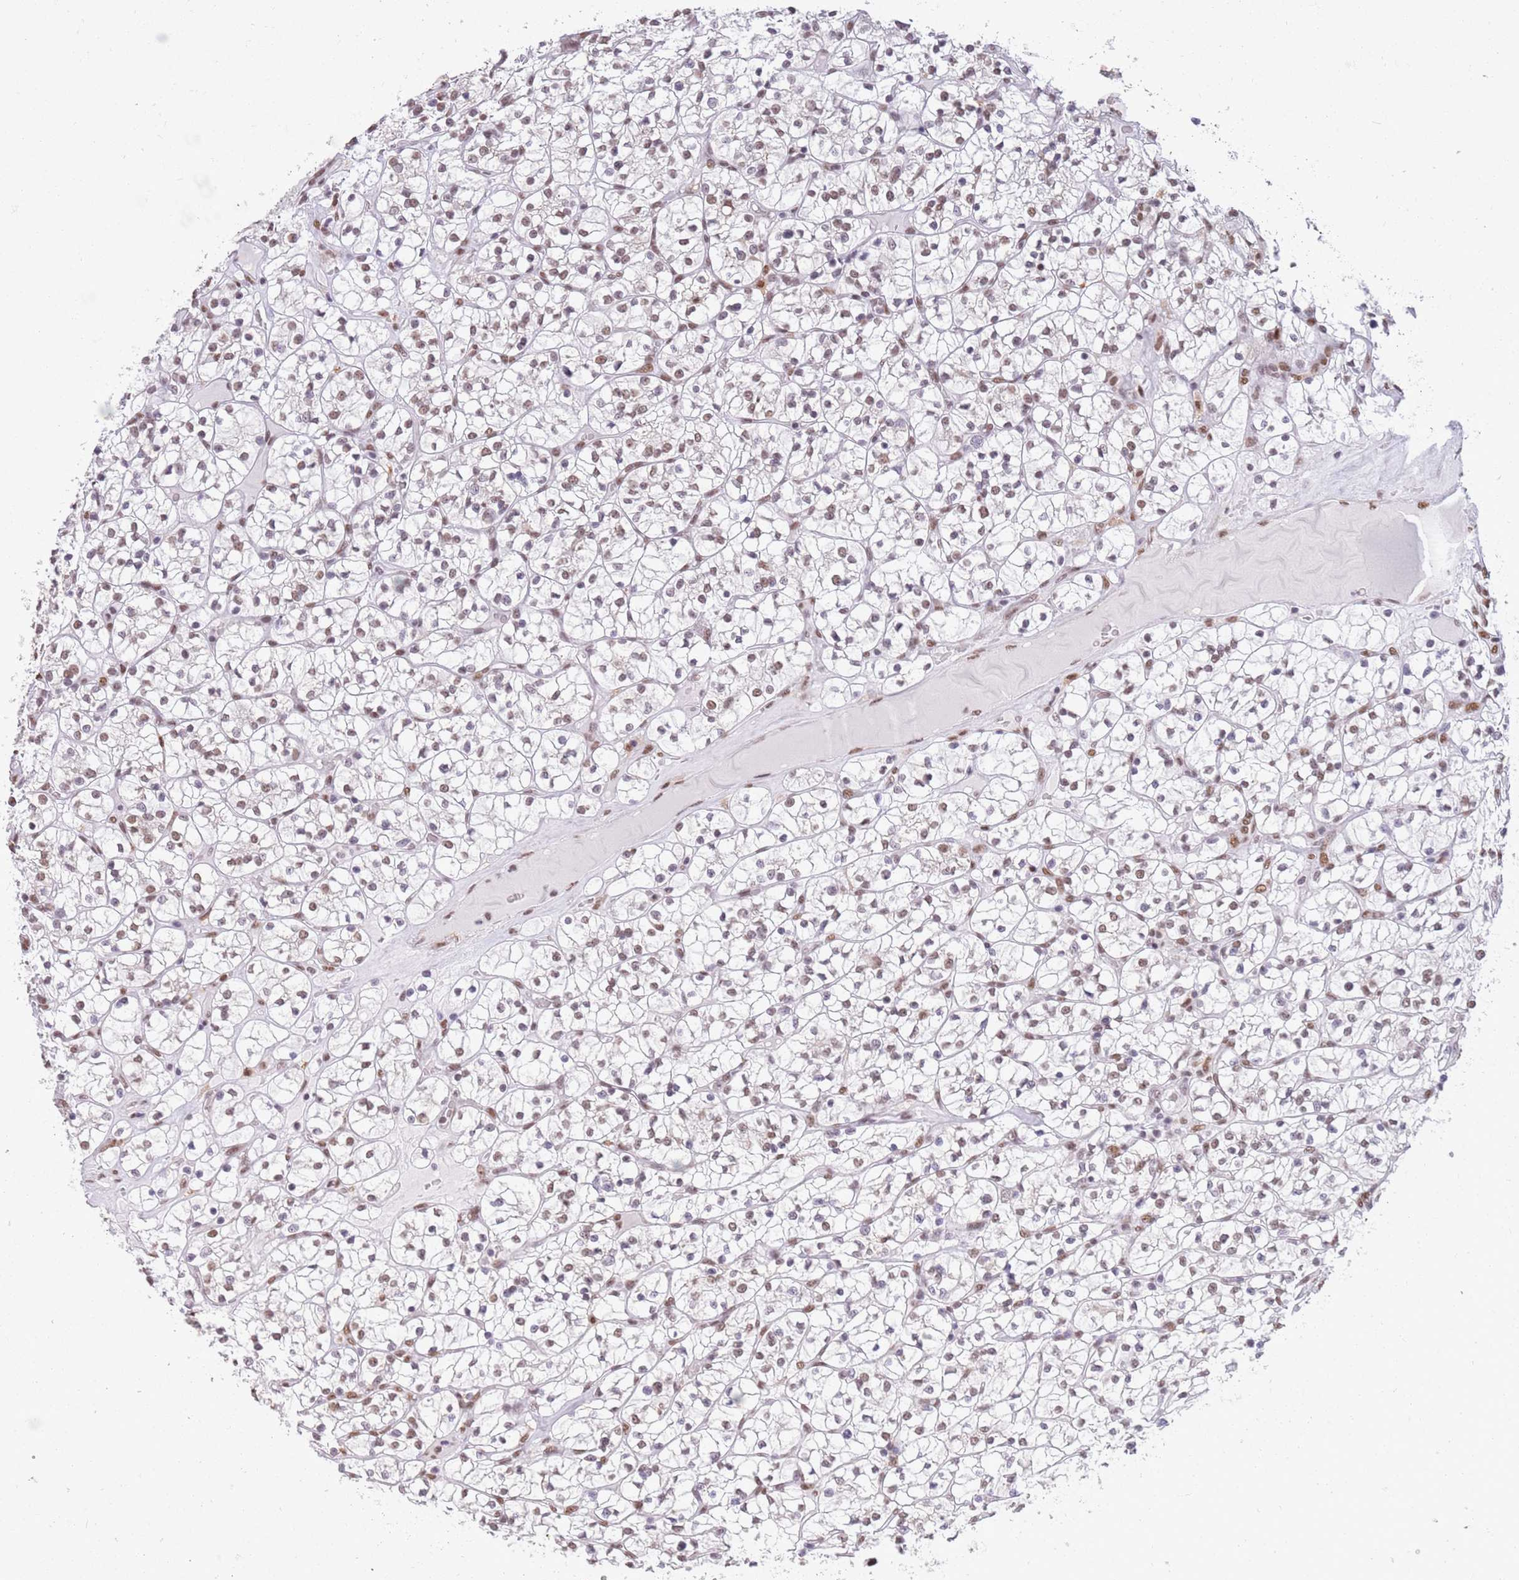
{"staining": {"intensity": "moderate", "quantity": "25%-75%", "location": "nuclear"}, "tissue": "renal cancer", "cell_type": "Tumor cells", "image_type": "cancer", "snomed": [{"axis": "morphology", "description": "Adenocarcinoma, NOS"}, {"axis": "topography", "description": "Kidney"}], "caption": "Approximately 25%-75% of tumor cells in human renal adenocarcinoma exhibit moderate nuclear protein positivity as visualized by brown immunohistochemical staining.", "gene": "TRIM32", "patient": {"sex": "female", "age": 64}}